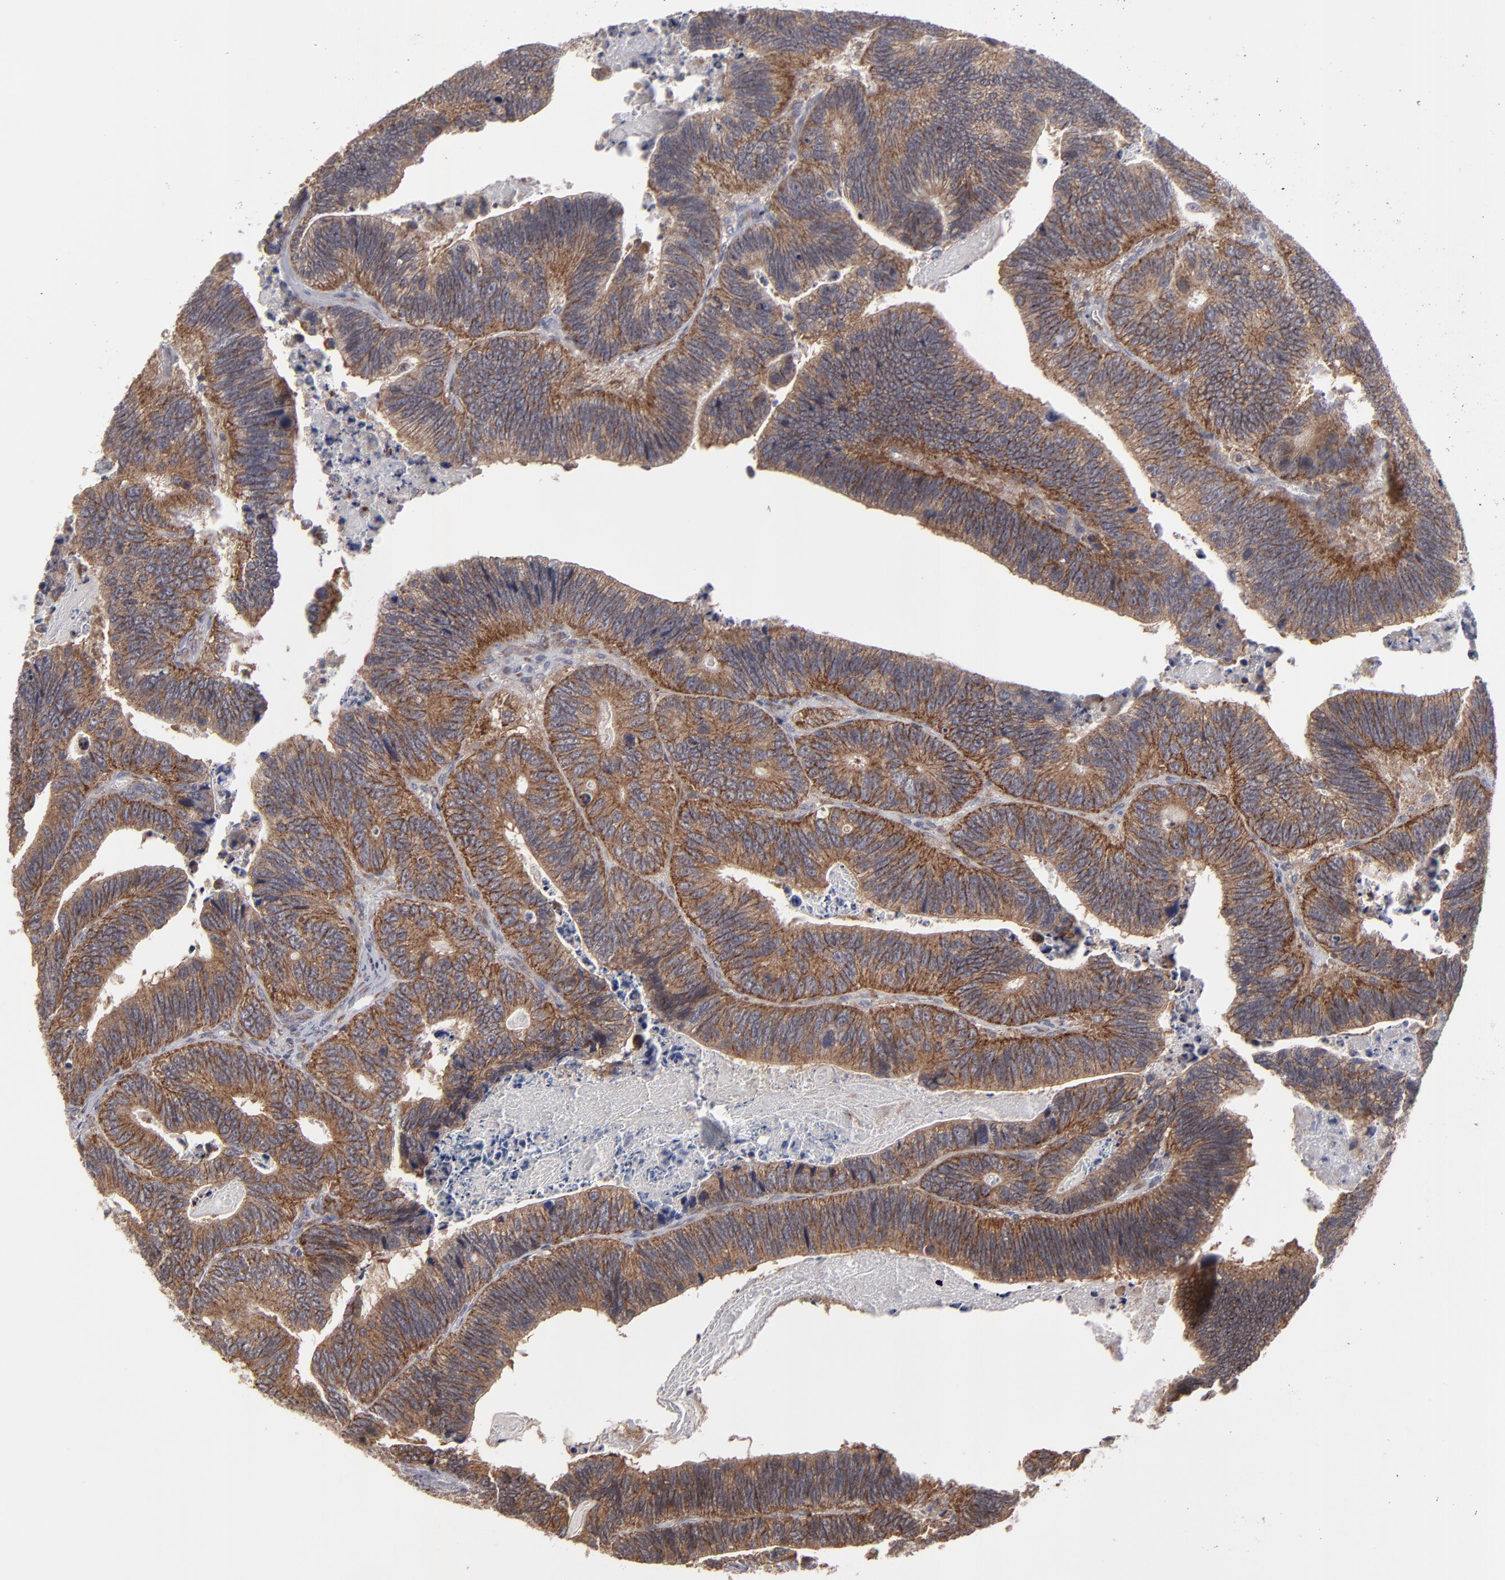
{"staining": {"intensity": "moderate", "quantity": ">75%", "location": "cytoplasmic/membranous"}, "tissue": "colorectal cancer", "cell_type": "Tumor cells", "image_type": "cancer", "snomed": [{"axis": "morphology", "description": "Adenocarcinoma, NOS"}, {"axis": "topography", "description": "Colon"}], "caption": "This is a photomicrograph of IHC staining of adenocarcinoma (colorectal), which shows moderate expression in the cytoplasmic/membranous of tumor cells.", "gene": "SND1", "patient": {"sex": "male", "age": 72}}